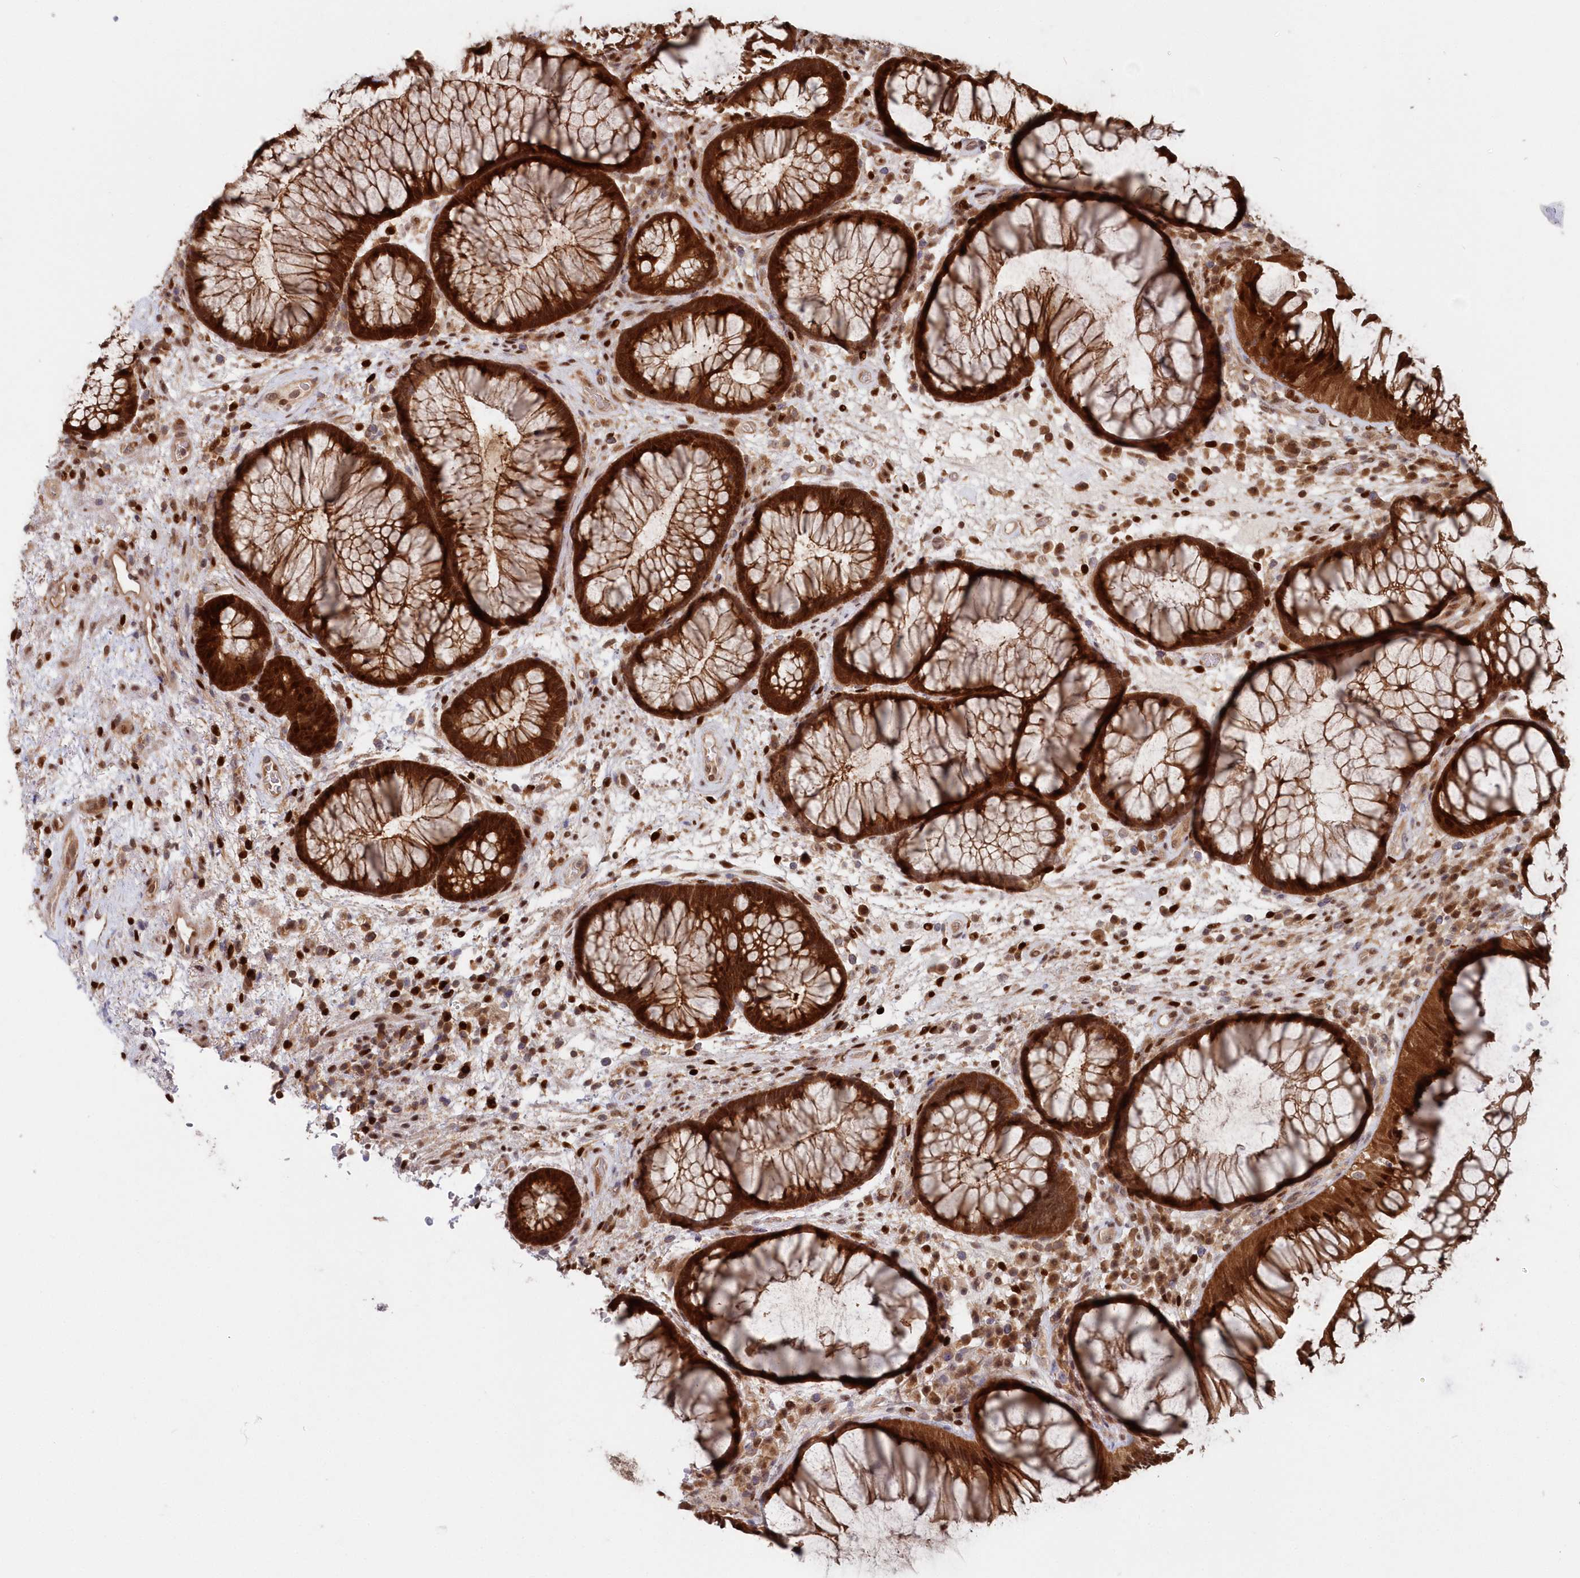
{"staining": {"intensity": "strong", "quantity": ">75%", "location": "cytoplasmic/membranous,nuclear"}, "tissue": "rectum", "cell_type": "Glandular cells", "image_type": "normal", "snomed": [{"axis": "morphology", "description": "Normal tissue, NOS"}, {"axis": "topography", "description": "Rectum"}], "caption": "Rectum stained with DAB immunohistochemistry (IHC) displays high levels of strong cytoplasmic/membranous,nuclear staining in approximately >75% of glandular cells.", "gene": "ABHD14B", "patient": {"sex": "male", "age": 51}}